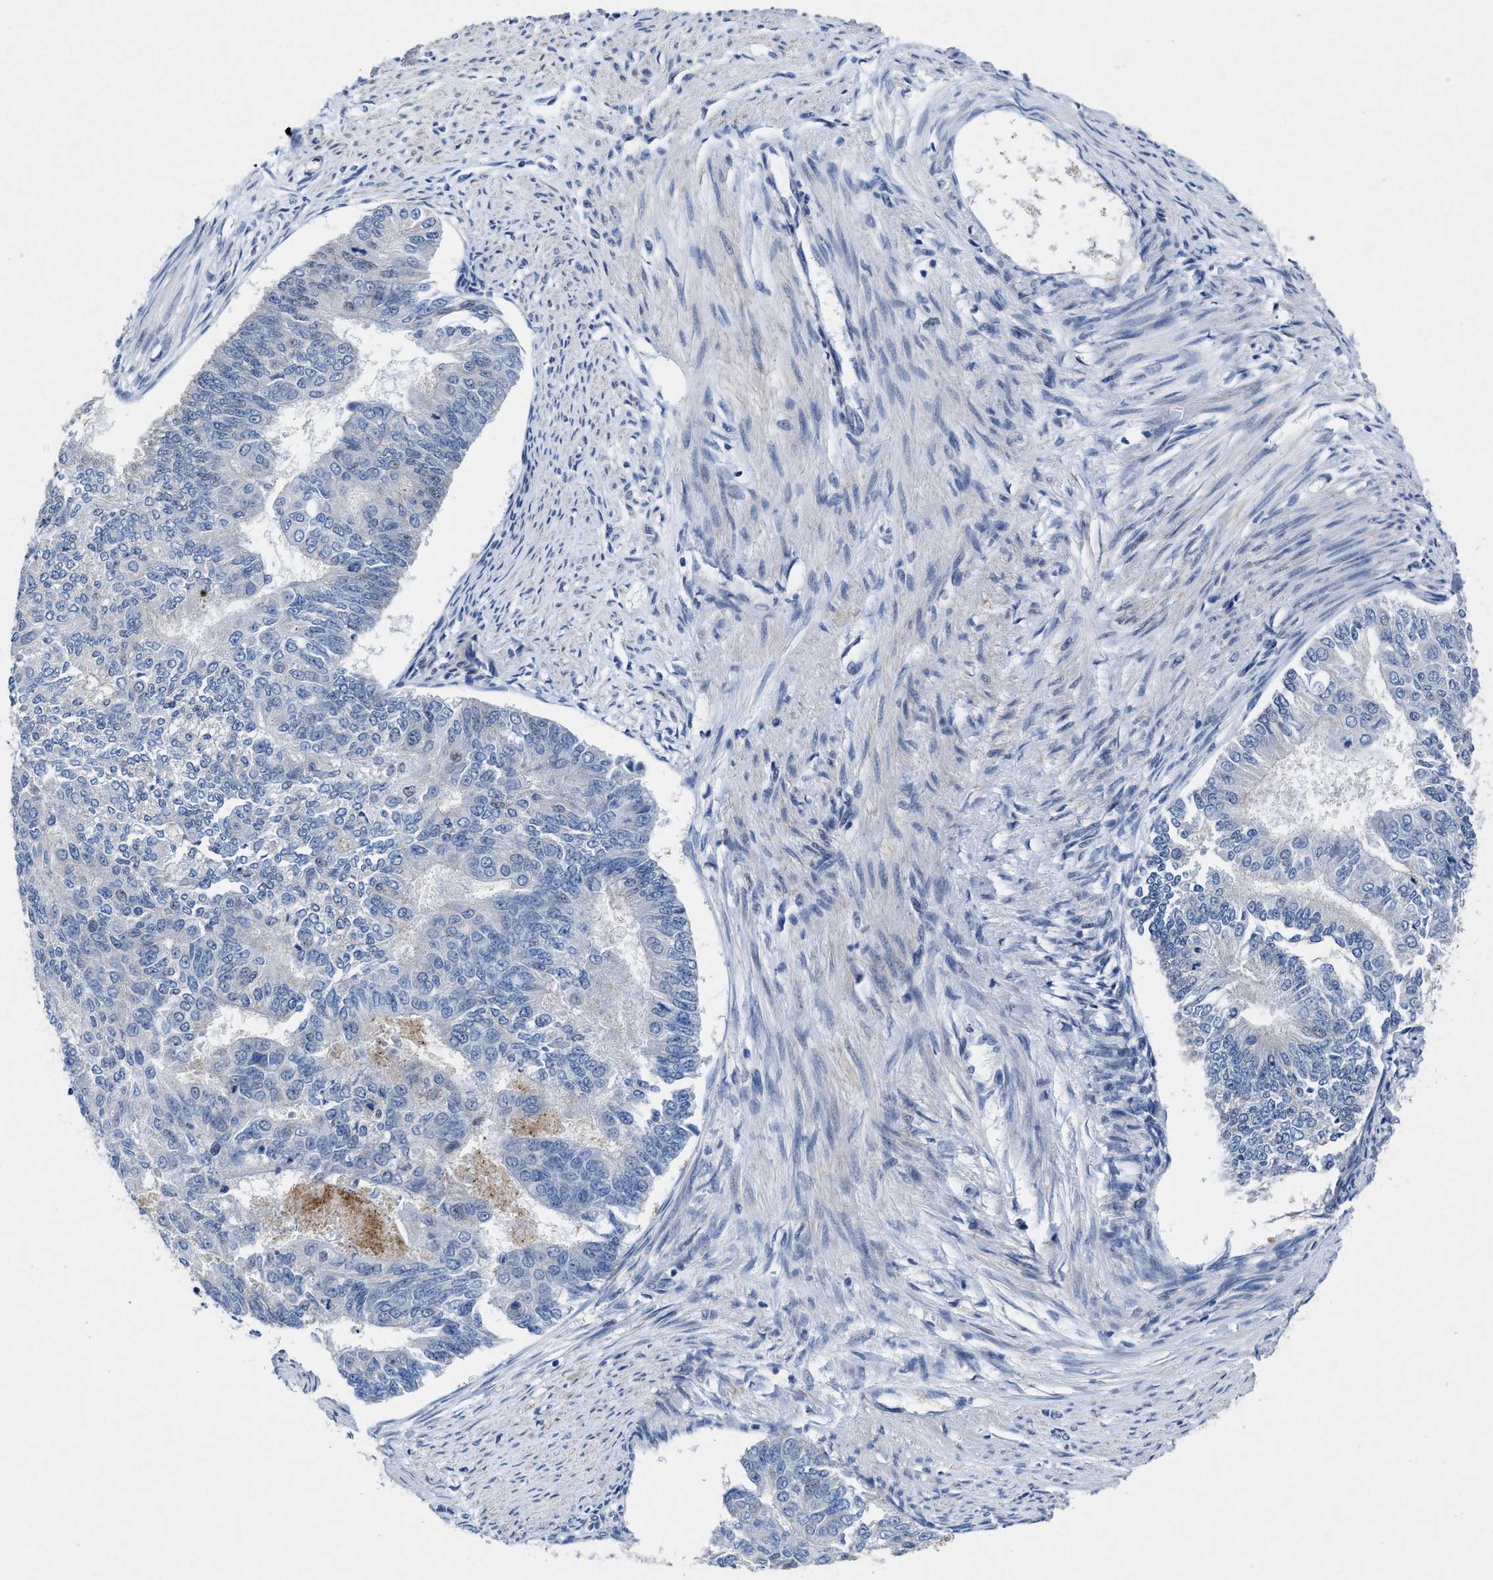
{"staining": {"intensity": "negative", "quantity": "none", "location": "none"}, "tissue": "endometrial cancer", "cell_type": "Tumor cells", "image_type": "cancer", "snomed": [{"axis": "morphology", "description": "Adenocarcinoma, NOS"}, {"axis": "topography", "description": "Endometrium"}], "caption": "There is no significant expression in tumor cells of endometrial adenocarcinoma.", "gene": "ID3", "patient": {"sex": "female", "age": 32}}